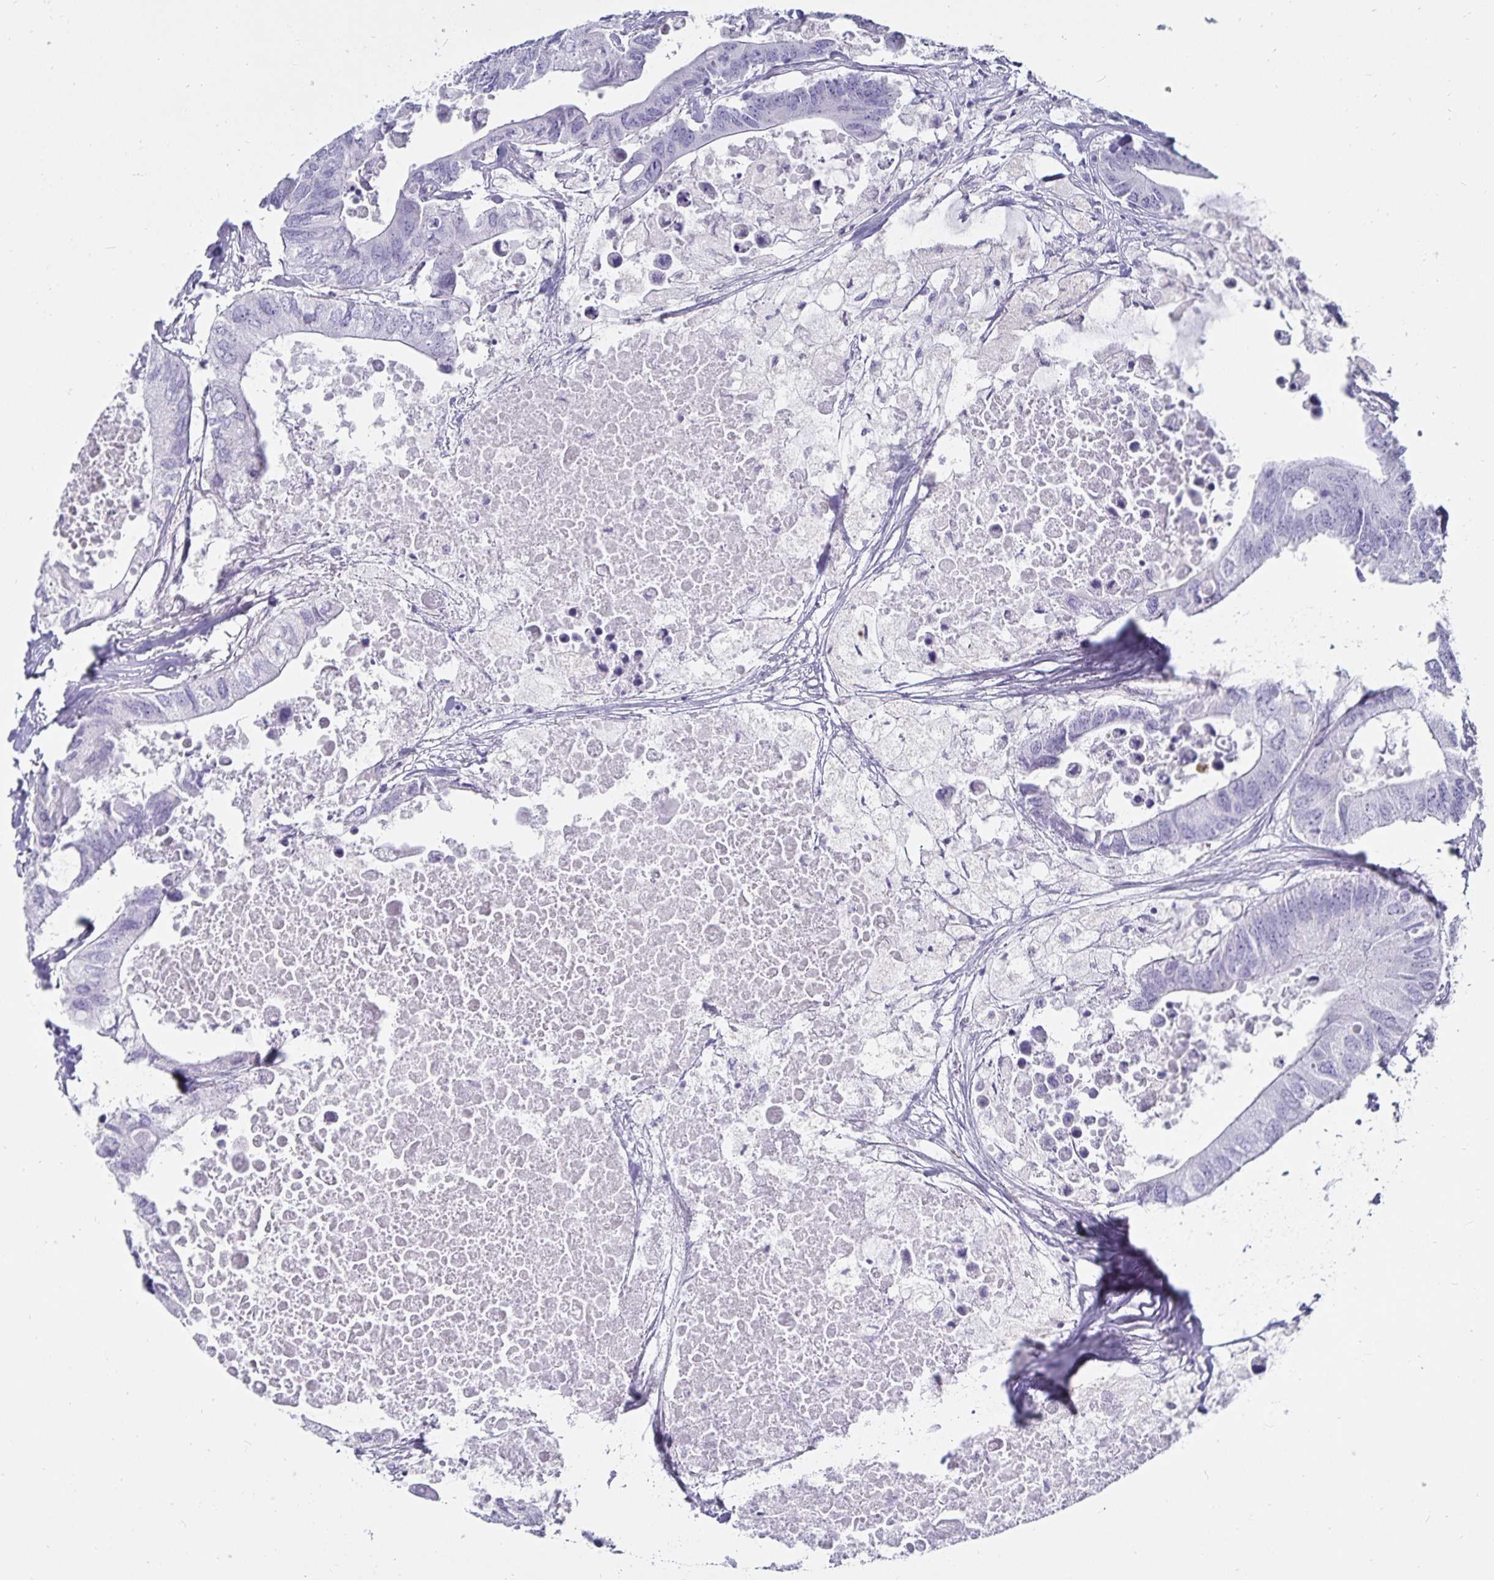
{"staining": {"intensity": "negative", "quantity": "none", "location": "none"}, "tissue": "colorectal cancer", "cell_type": "Tumor cells", "image_type": "cancer", "snomed": [{"axis": "morphology", "description": "Adenocarcinoma, NOS"}, {"axis": "topography", "description": "Colon"}], "caption": "Tumor cells are negative for protein expression in human colorectal adenocarcinoma.", "gene": "DEFA6", "patient": {"sex": "male", "age": 71}}